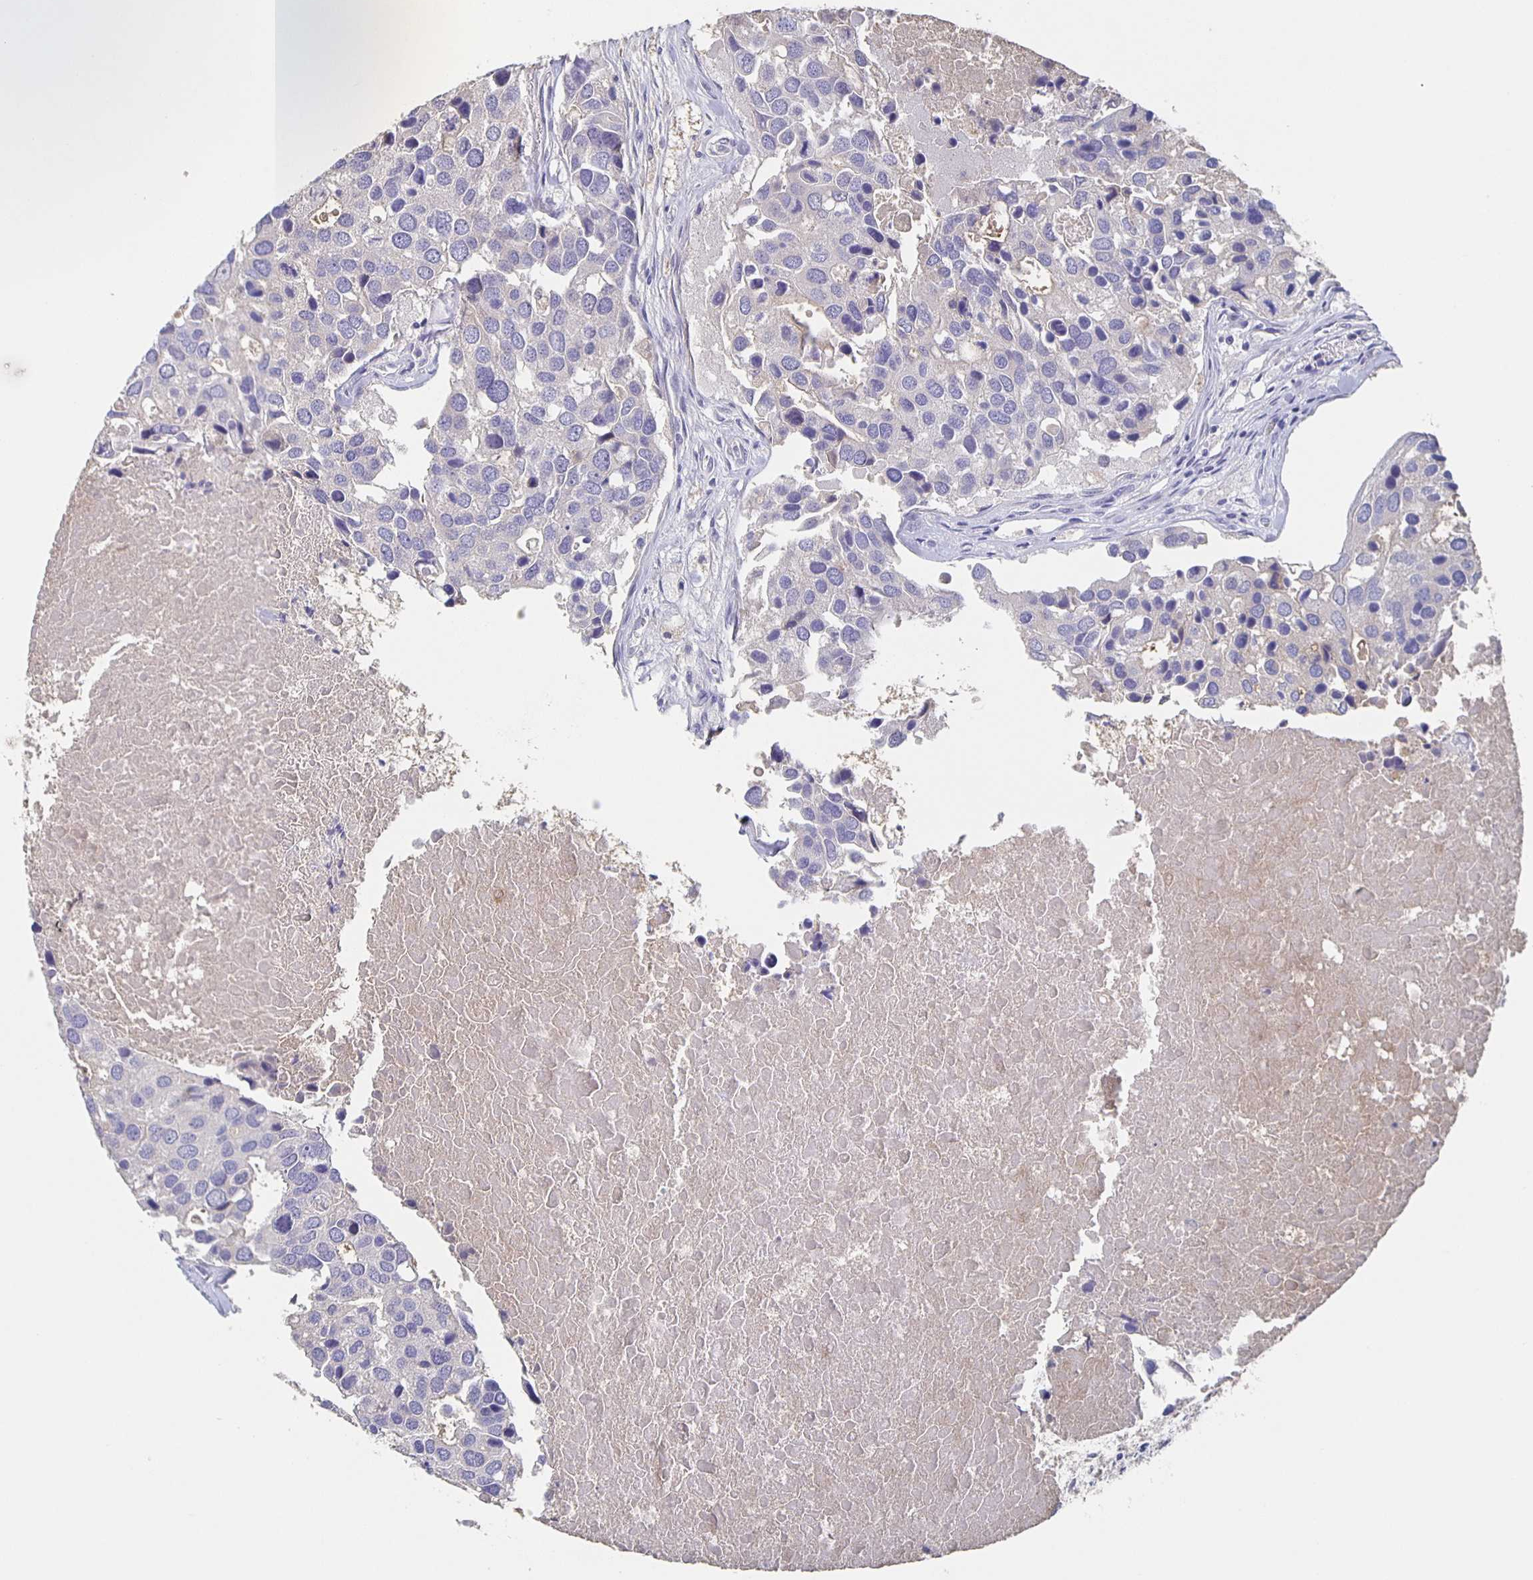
{"staining": {"intensity": "negative", "quantity": "none", "location": "none"}, "tissue": "breast cancer", "cell_type": "Tumor cells", "image_type": "cancer", "snomed": [{"axis": "morphology", "description": "Duct carcinoma"}, {"axis": "topography", "description": "Breast"}], "caption": "A high-resolution histopathology image shows immunohistochemistry staining of breast cancer (intraductal carcinoma), which shows no significant positivity in tumor cells.", "gene": "CACNA2D2", "patient": {"sex": "female", "age": 83}}